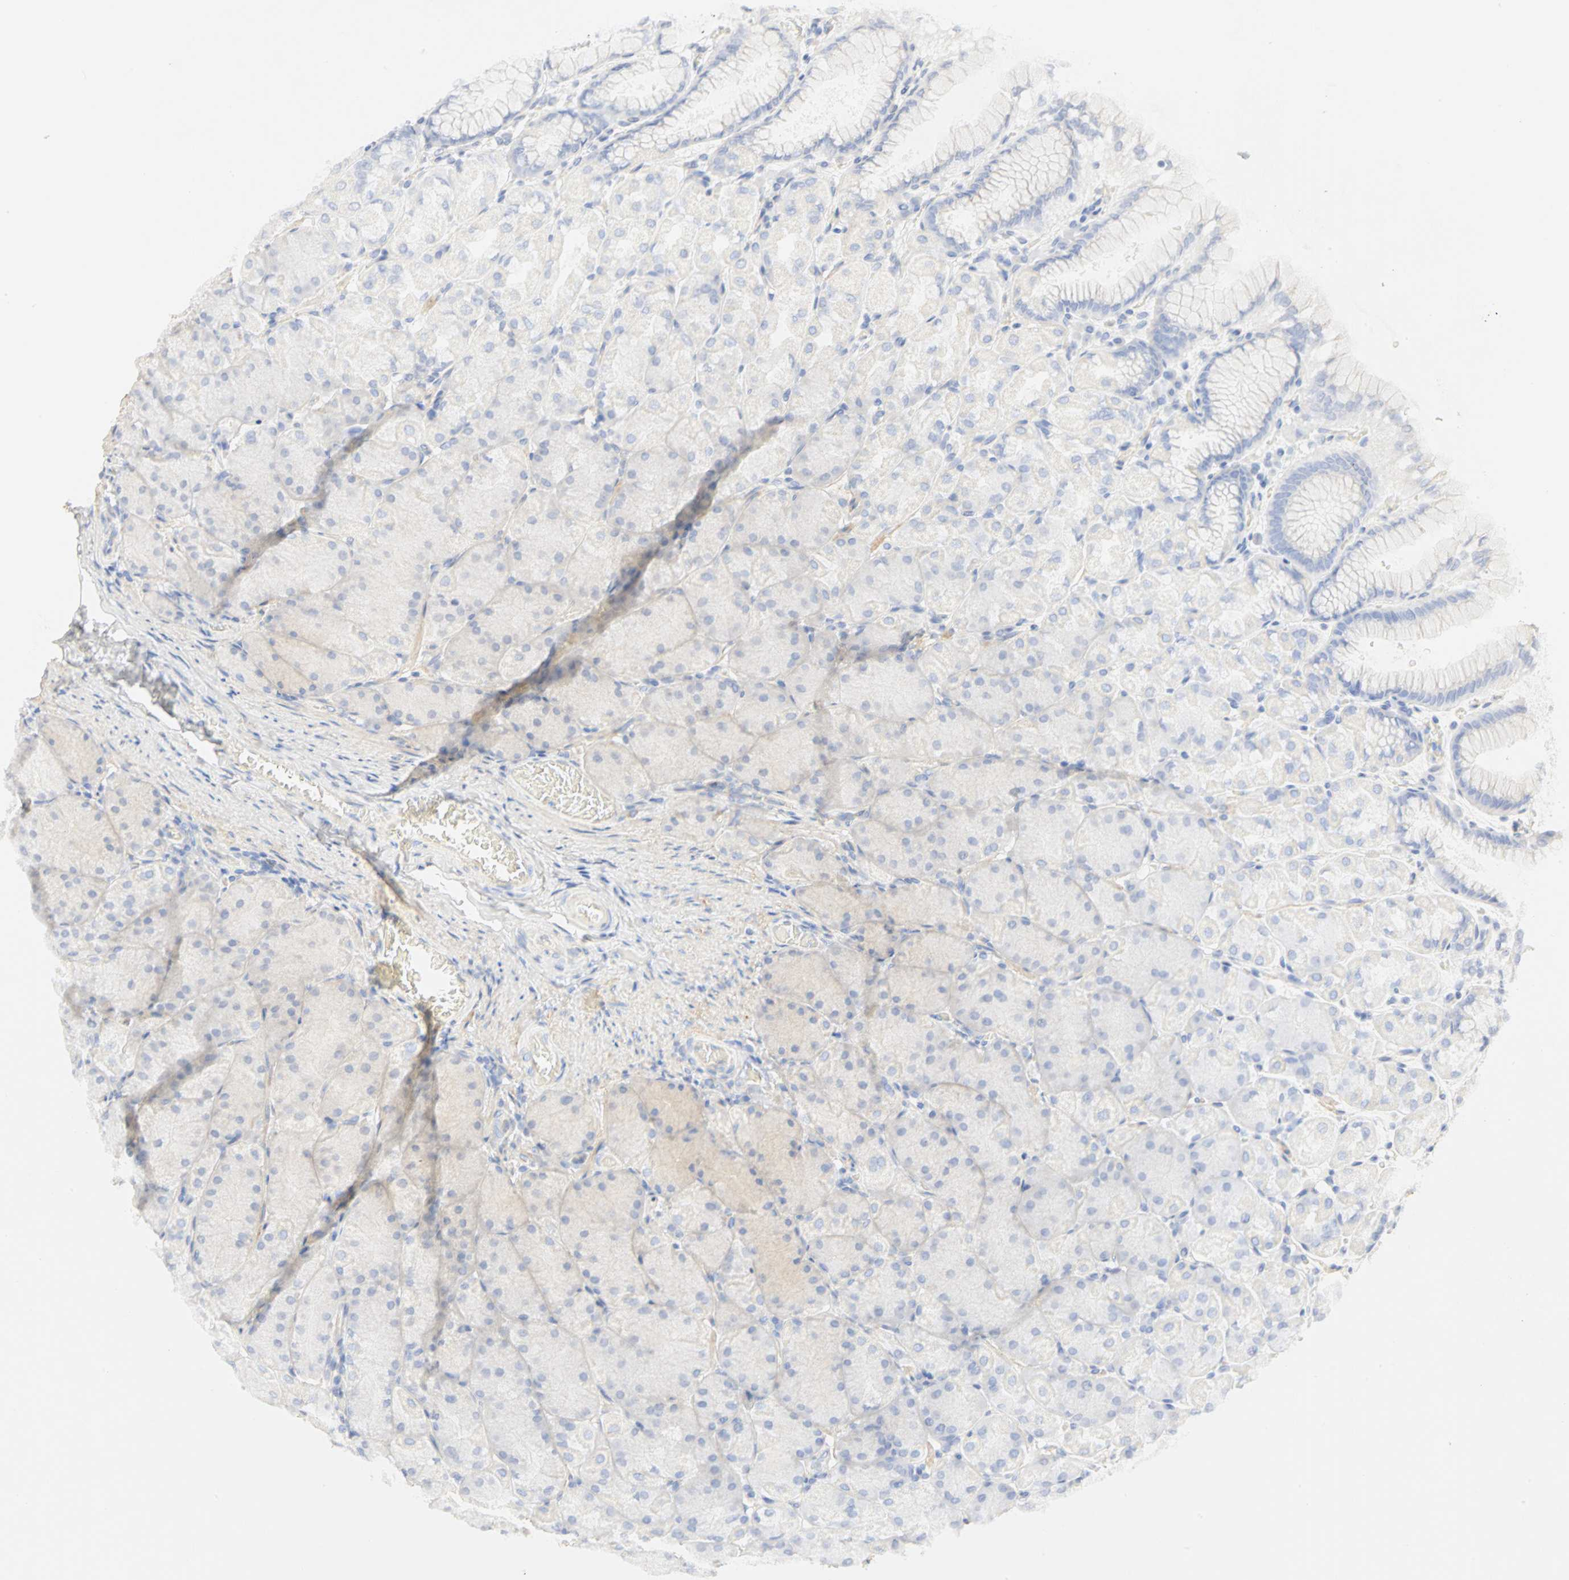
{"staining": {"intensity": "weak", "quantity": "<25%", "location": "cytoplasmic/membranous"}, "tissue": "stomach", "cell_type": "Glandular cells", "image_type": "normal", "snomed": [{"axis": "morphology", "description": "Normal tissue, NOS"}, {"axis": "topography", "description": "Stomach, upper"}], "caption": "IHC image of unremarkable human stomach stained for a protein (brown), which shows no staining in glandular cells.", "gene": "GNRH2", "patient": {"sex": "female", "age": 56}}